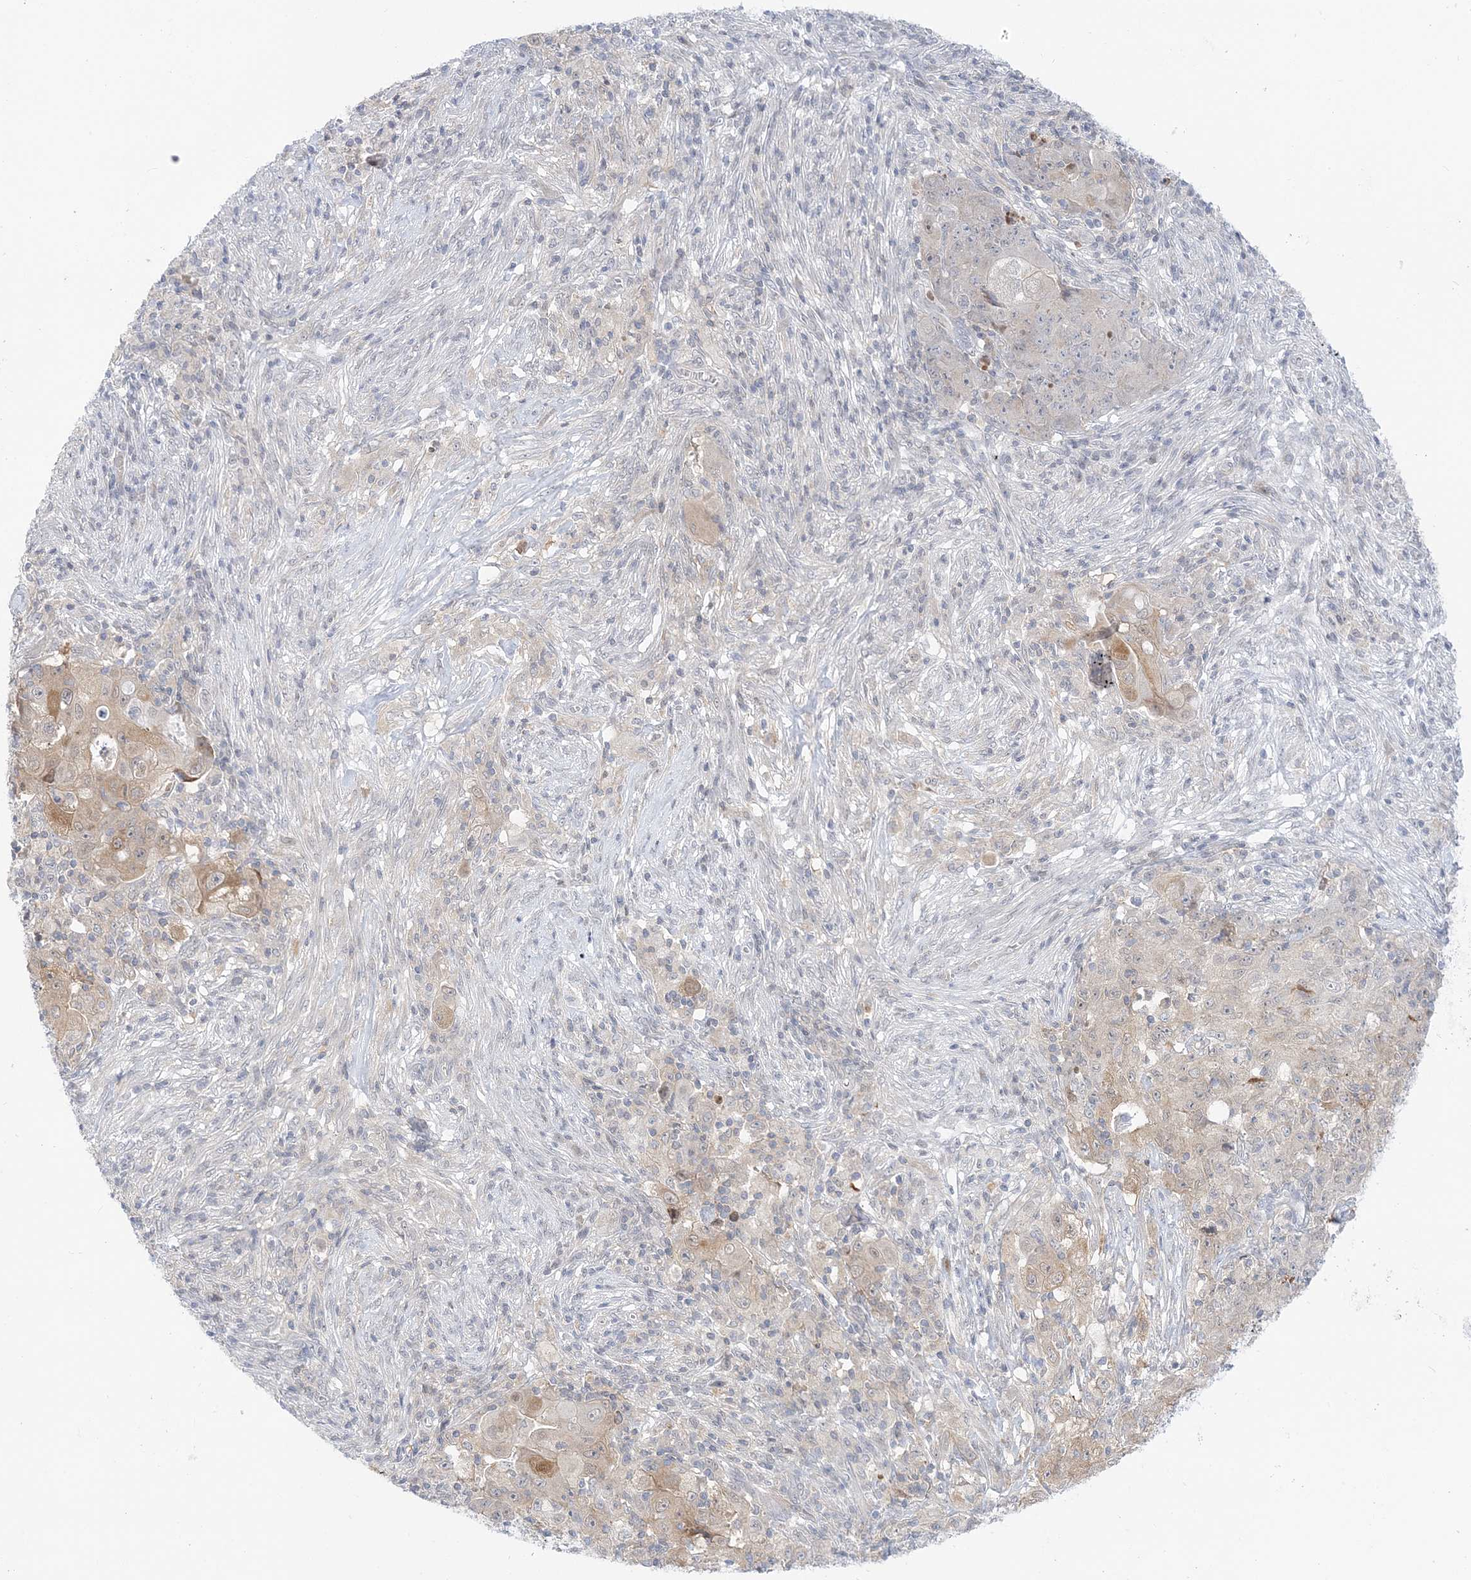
{"staining": {"intensity": "weak", "quantity": "<25%", "location": "cytoplasmic/membranous"}, "tissue": "ovarian cancer", "cell_type": "Tumor cells", "image_type": "cancer", "snomed": [{"axis": "morphology", "description": "Carcinoma, endometroid"}, {"axis": "topography", "description": "Ovary"}], "caption": "IHC histopathology image of ovarian endometroid carcinoma stained for a protein (brown), which exhibits no staining in tumor cells. Nuclei are stained in blue.", "gene": "THADA", "patient": {"sex": "female", "age": 42}}